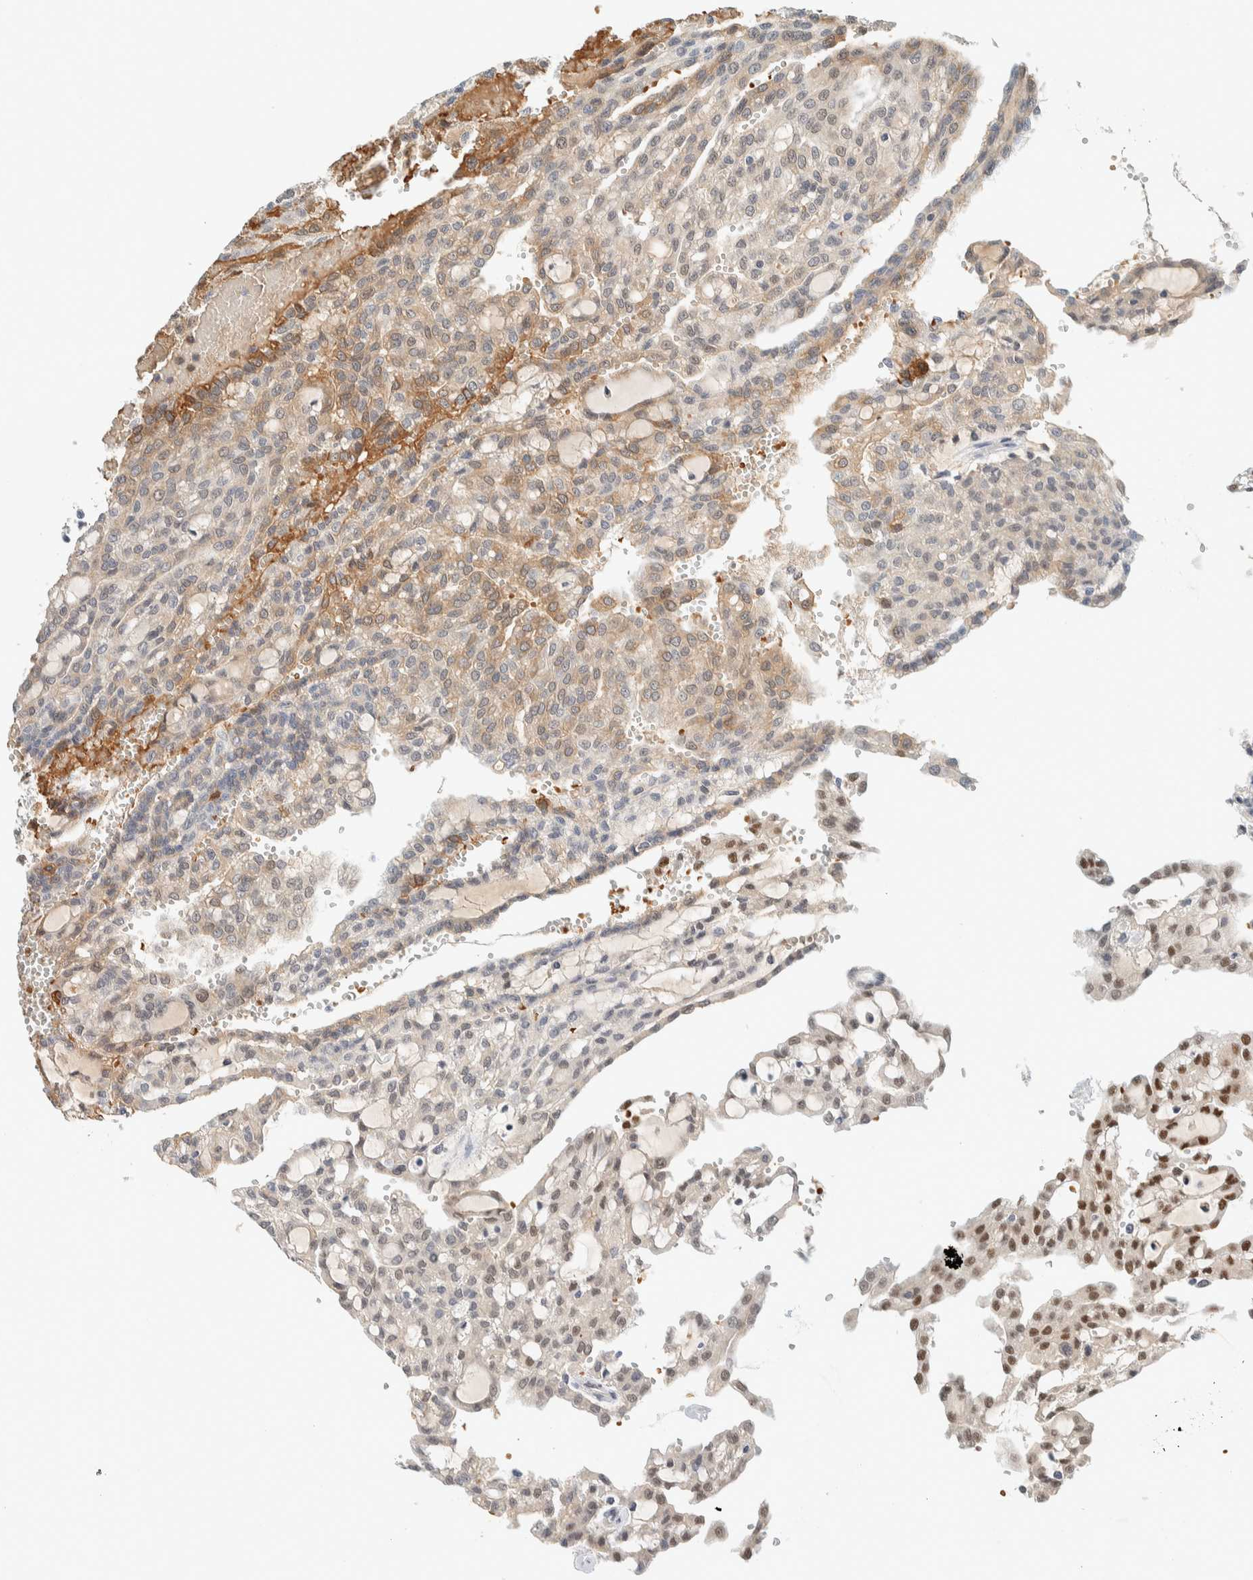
{"staining": {"intensity": "moderate", "quantity": ">75%", "location": "cytoplasmic/membranous,nuclear"}, "tissue": "renal cancer", "cell_type": "Tumor cells", "image_type": "cancer", "snomed": [{"axis": "morphology", "description": "Adenocarcinoma, NOS"}, {"axis": "topography", "description": "Kidney"}], "caption": "Moderate cytoplasmic/membranous and nuclear staining for a protein is seen in about >75% of tumor cells of renal cancer using IHC.", "gene": "TSTD2", "patient": {"sex": "male", "age": 63}}